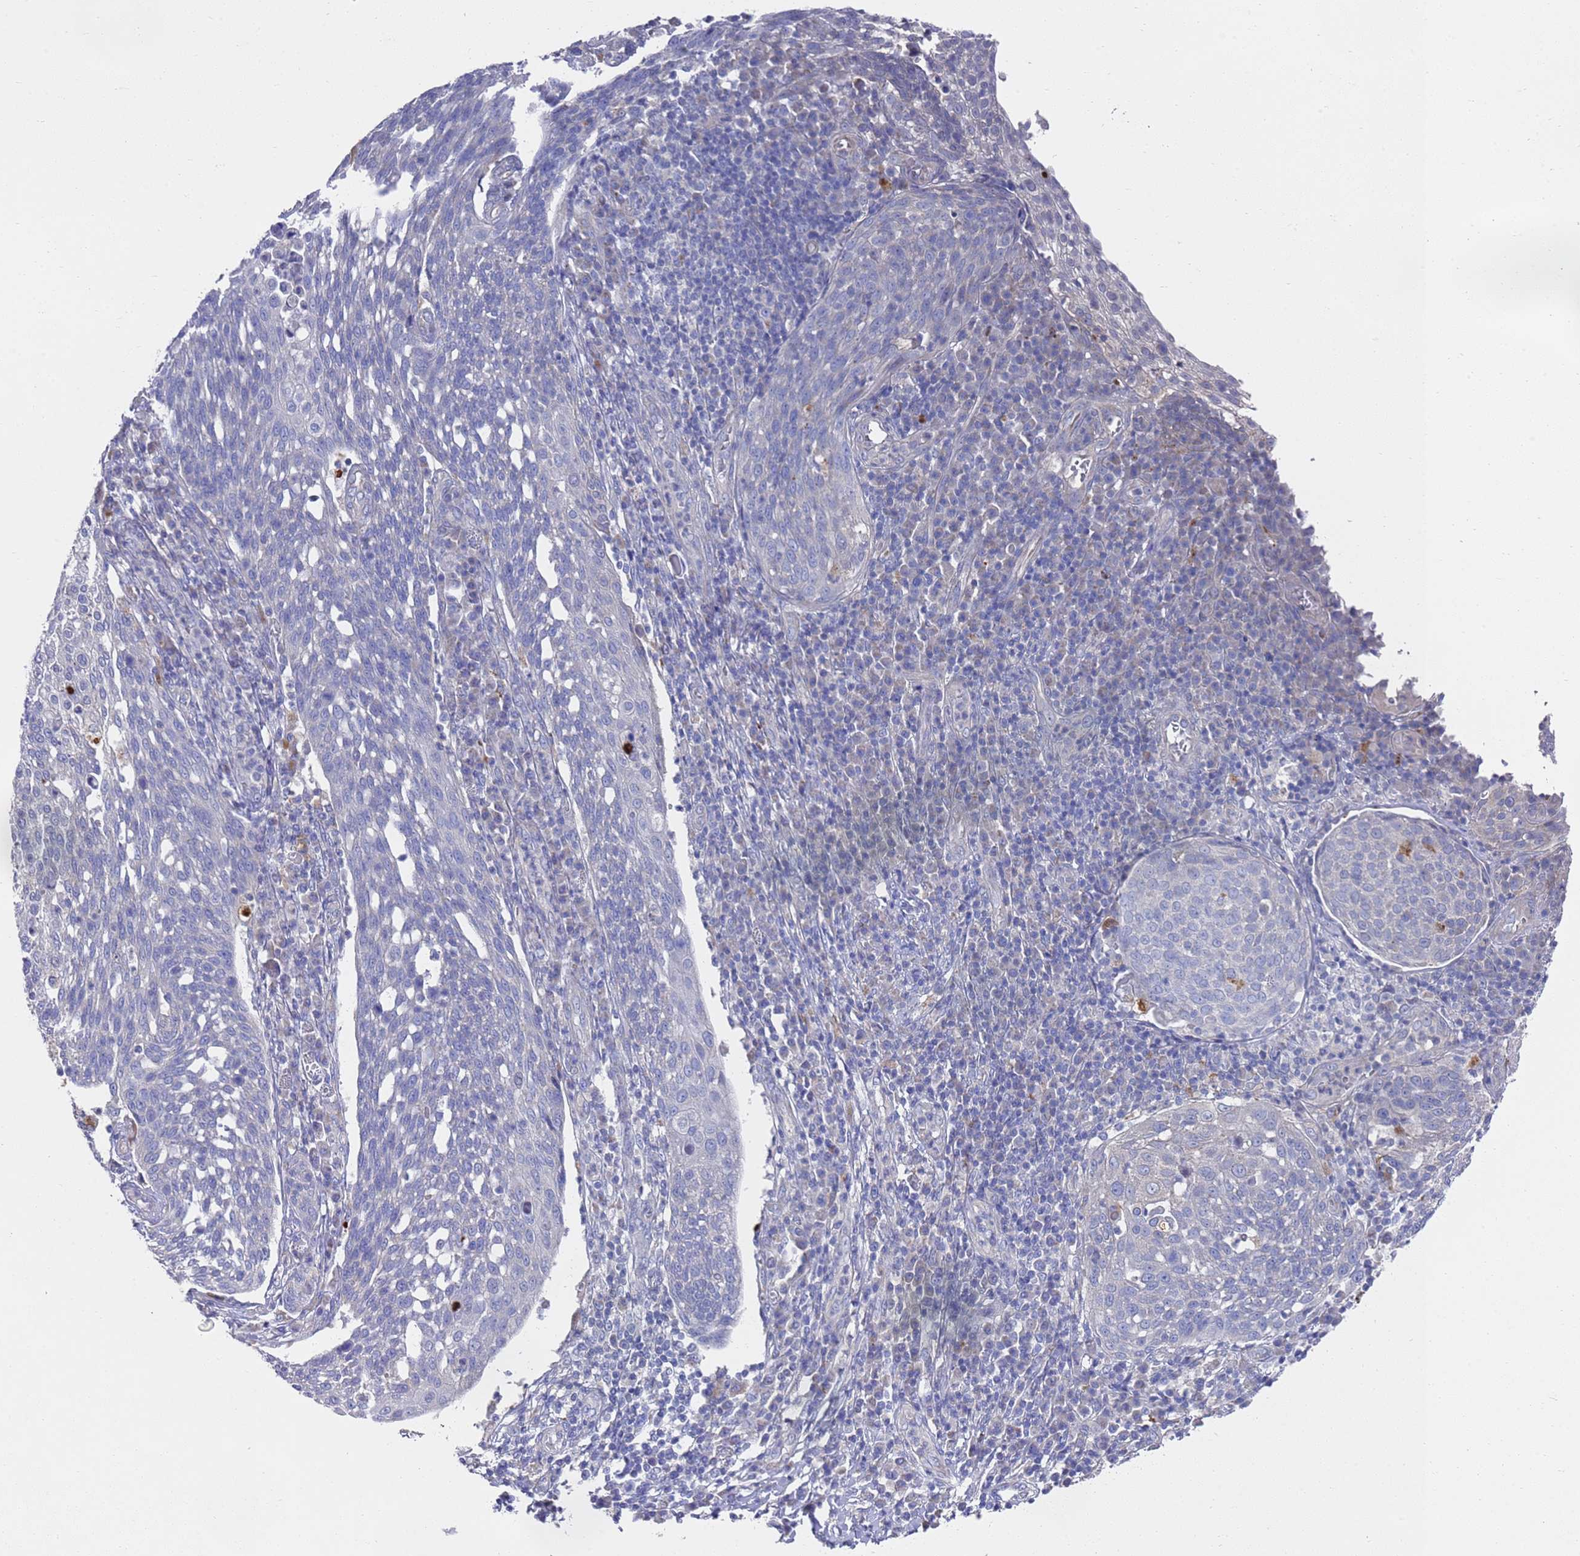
{"staining": {"intensity": "negative", "quantity": "none", "location": "none"}, "tissue": "cervical cancer", "cell_type": "Tumor cells", "image_type": "cancer", "snomed": [{"axis": "morphology", "description": "Squamous cell carcinoma, NOS"}, {"axis": "topography", "description": "Cervix"}], "caption": "DAB immunohistochemical staining of human cervical squamous cell carcinoma shows no significant expression in tumor cells.", "gene": "NPEPPS", "patient": {"sex": "female", "age": 34}}